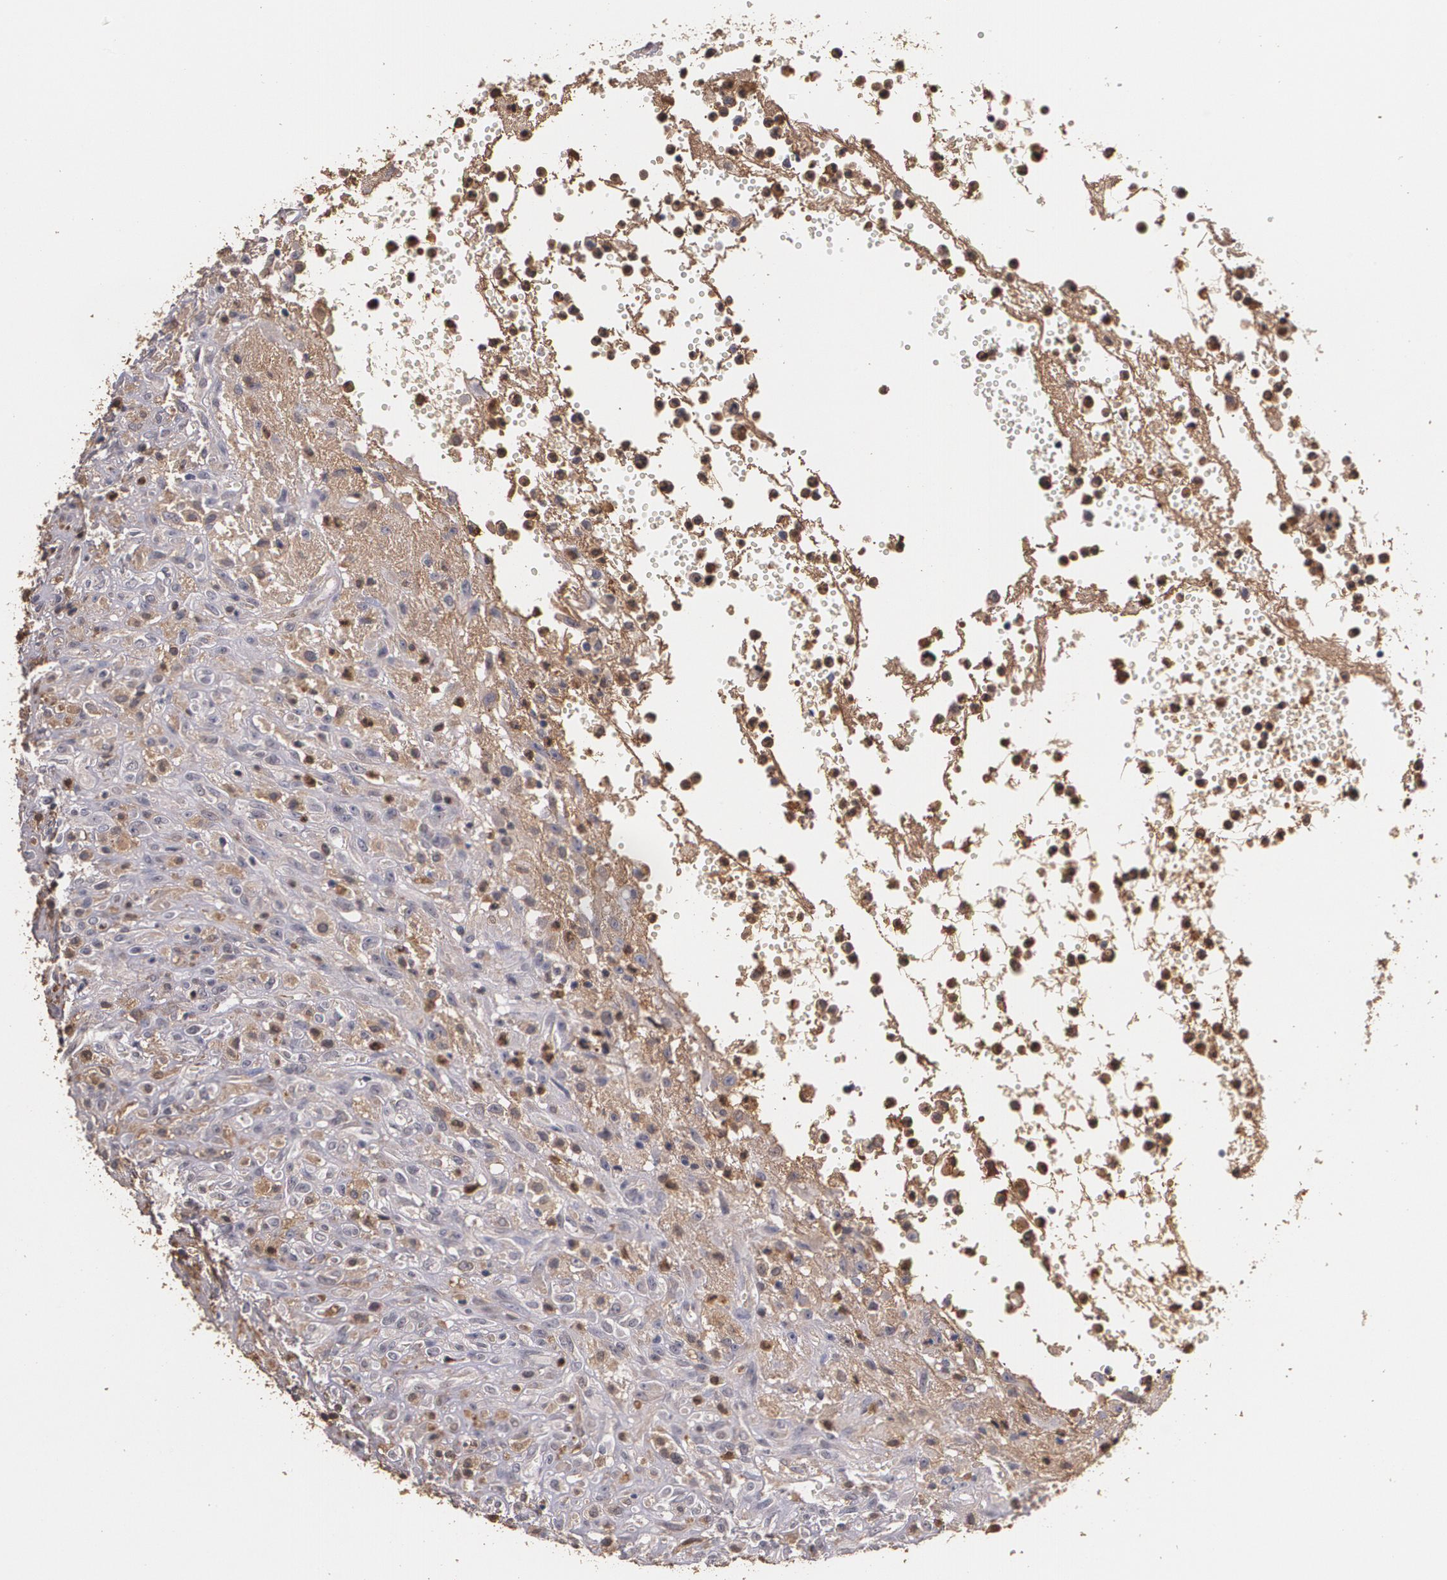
{"staining": {"intensity": "moderate", "quantity": "<25%", "location": "cytoplasmic/membranous,nuclear"}, "tissue": "glioma", "cell_type": "Tumor cells", "image_type": "cancer", "snomed": [{"axis": "morphology", "description": "Glioma, malignant, High grade"}, {"axis": "topography", "description": "Brain"}], "caption": "DAB (3,3'-diaminobenzidine) immunohistochemical staining of human malignant high-grade glioma exhibits moderate cytoplasmic/membranous and nuclear protein staining in about <25% of tumor cells.", "gene": "PTS", "patient": {"sex": "male", "age": 66}}